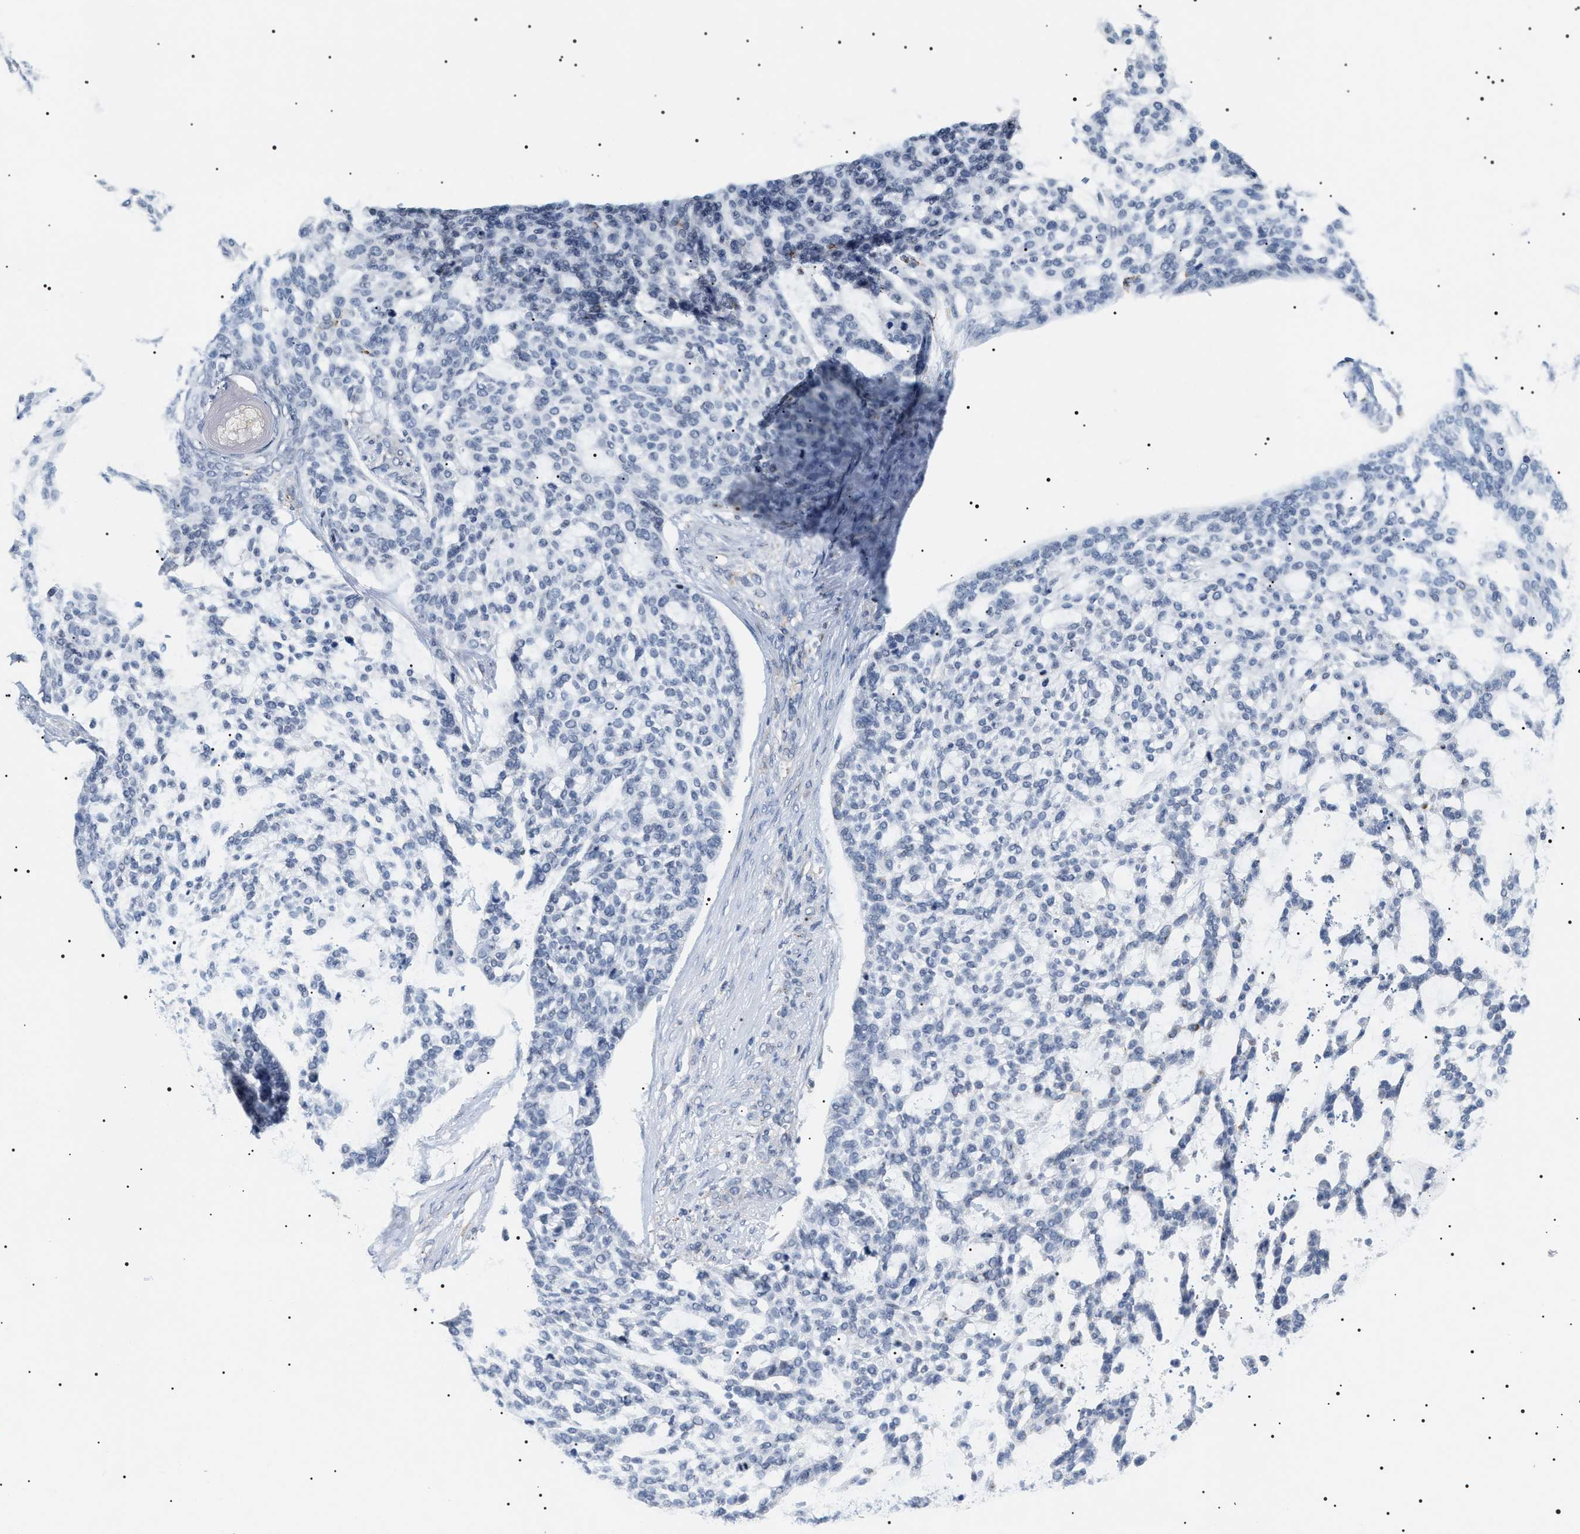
{"staining": {"intensity": "negative", "quantity": "none", "location": "none"}, "tissue": "skin cancer", "cell_type": "Tumor cells", "image_type": "cancer", "snomed": [{"axis": "morphology", "description": "Basal cell carcinoma"}, {"axis": "topography", "description": "Skin"}], "caption": "A micrograph of skin cancer stained for a protein exhibits no brown staining in tumor cells.", "gene": "HSD17B11", "patient": {"sex": "female", "age": 64}}